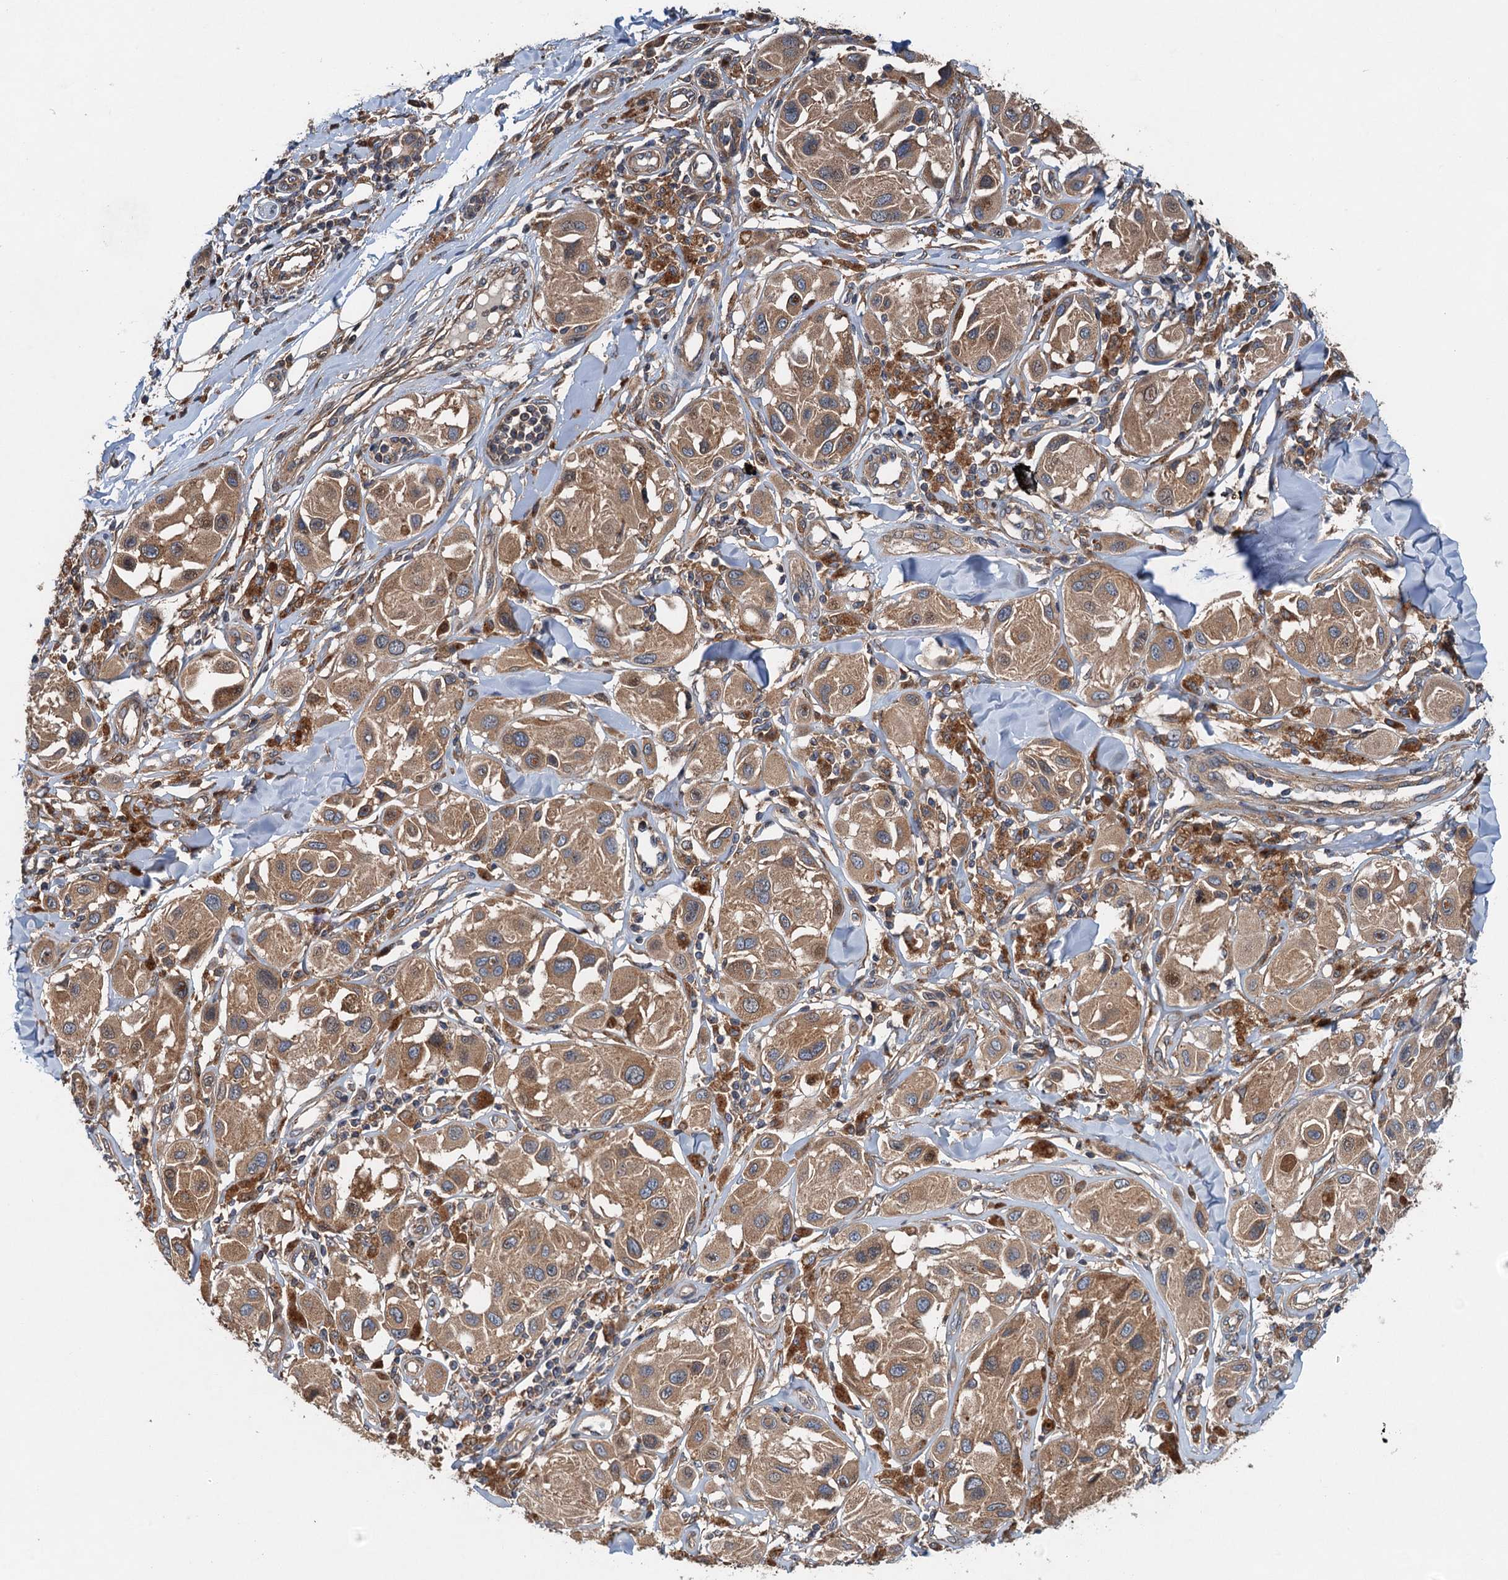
{"staining": {"intensity": "moderate", "quantity": ">75%", "location": "cytoplasmic/membranous"}, "tissue": "melanoma", "cell_type": "Tumor cells", "image_type": "cancer", "snomed": [{"axis": "morphology", "description": "Malignant melanoma, Metastatic site"}, {"axis": "topography", "description": "Skin"}], "caption": "Moderate cytoplasmic/membranous expression for a protein is seen in approximately >75% of tumor cells of melanoma using immunohistochemistry (IHC).", "gene": "COG3", "patient": {"sex": "male", "age": 41}}